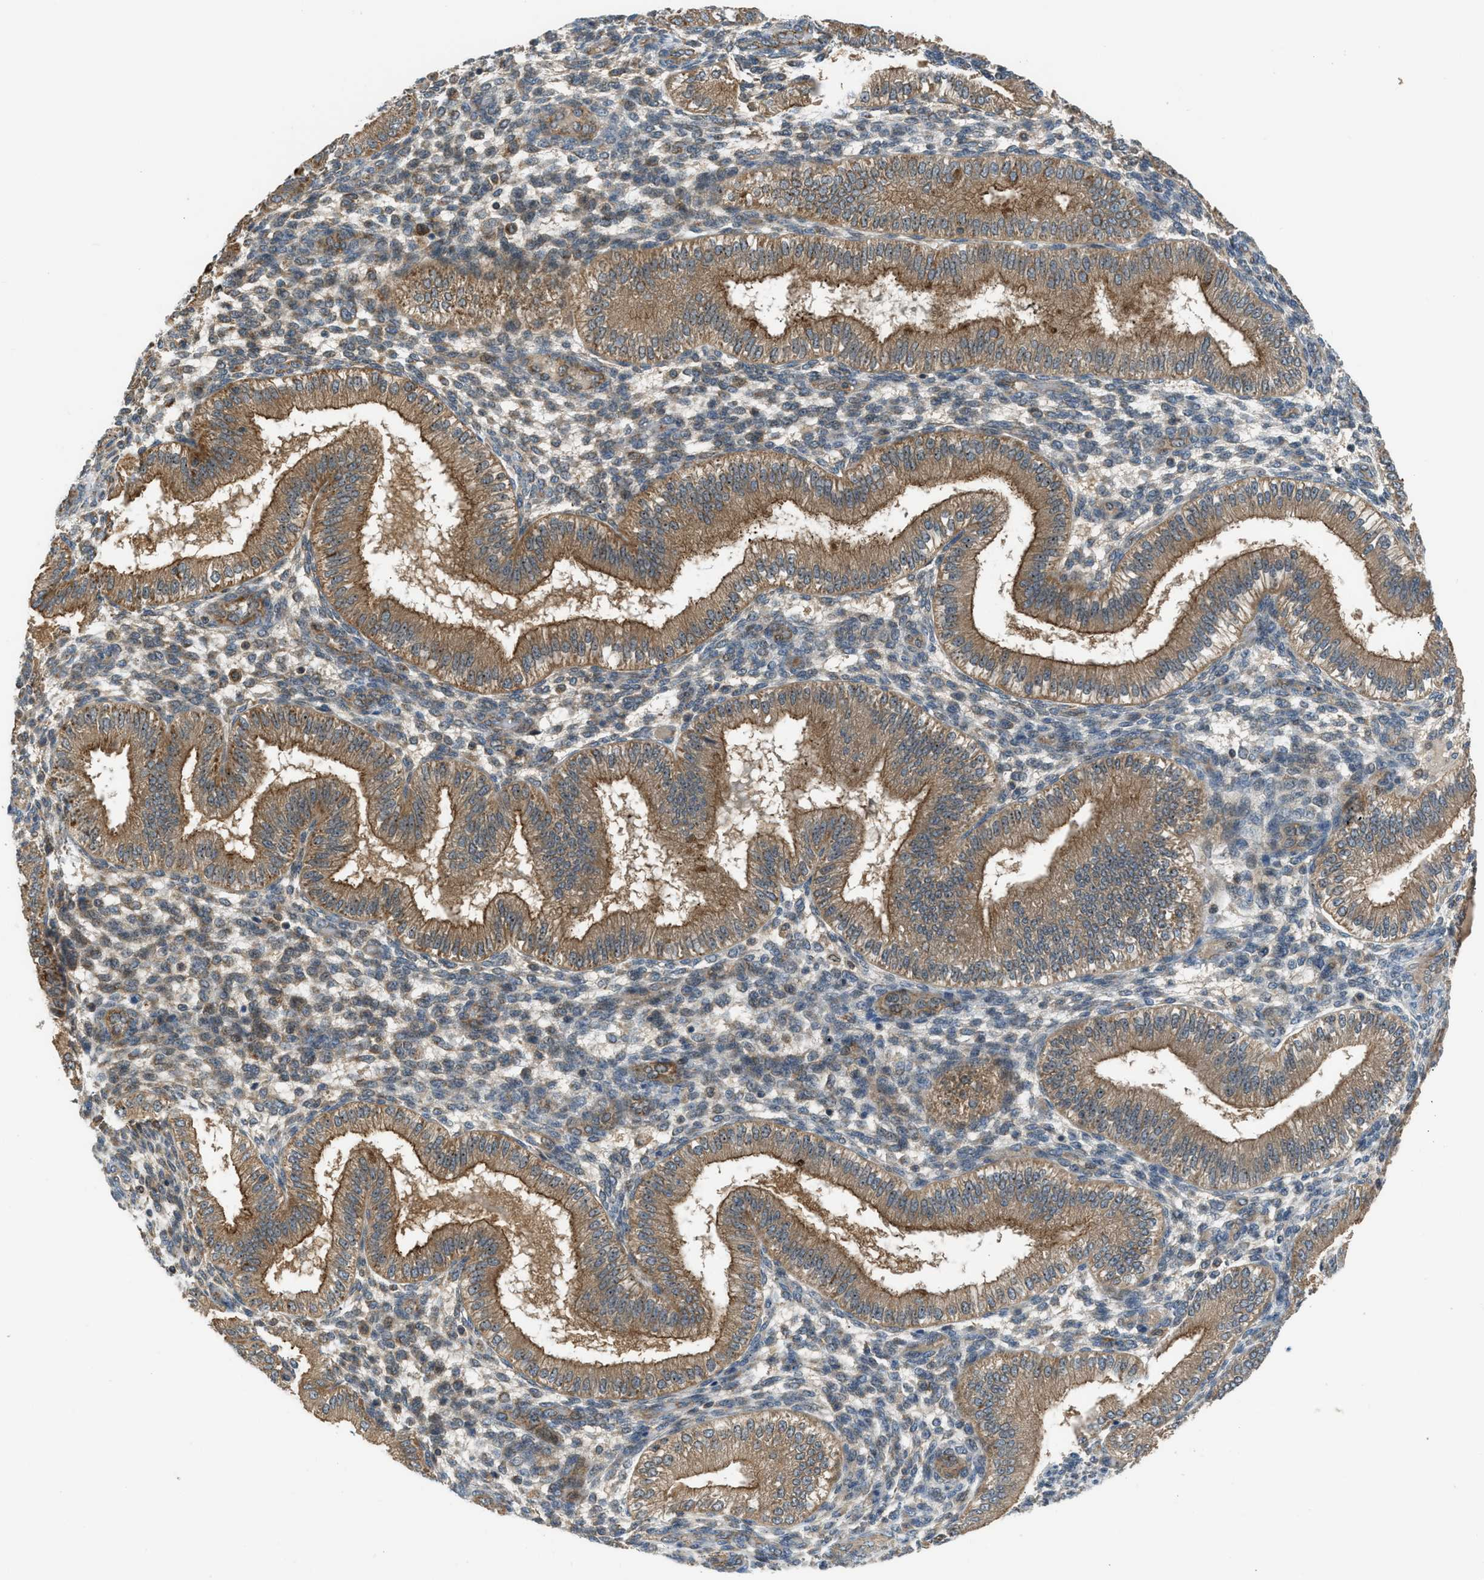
{"staining": {"intensity": "moderate", "quantity": "25%-75%", "location": "cytoplasmic/membranous"}, "tissue": "endometrium", "cell_type": "Cells in endometrial stroma", "image_type": "normal", "snomed": [{"axis": "morphology", "description": "Normal tissue, NOS"}, {"axis": "topography", "description": "Endometrium"}], "caption": "Cells in endometrial stroma exhibit moderate cytoplasmic/membranous staining in about 25%-75% of cells in benign endometrium.", "gene": "SESN2", "patient": {"sex": "female", "age": 39}}